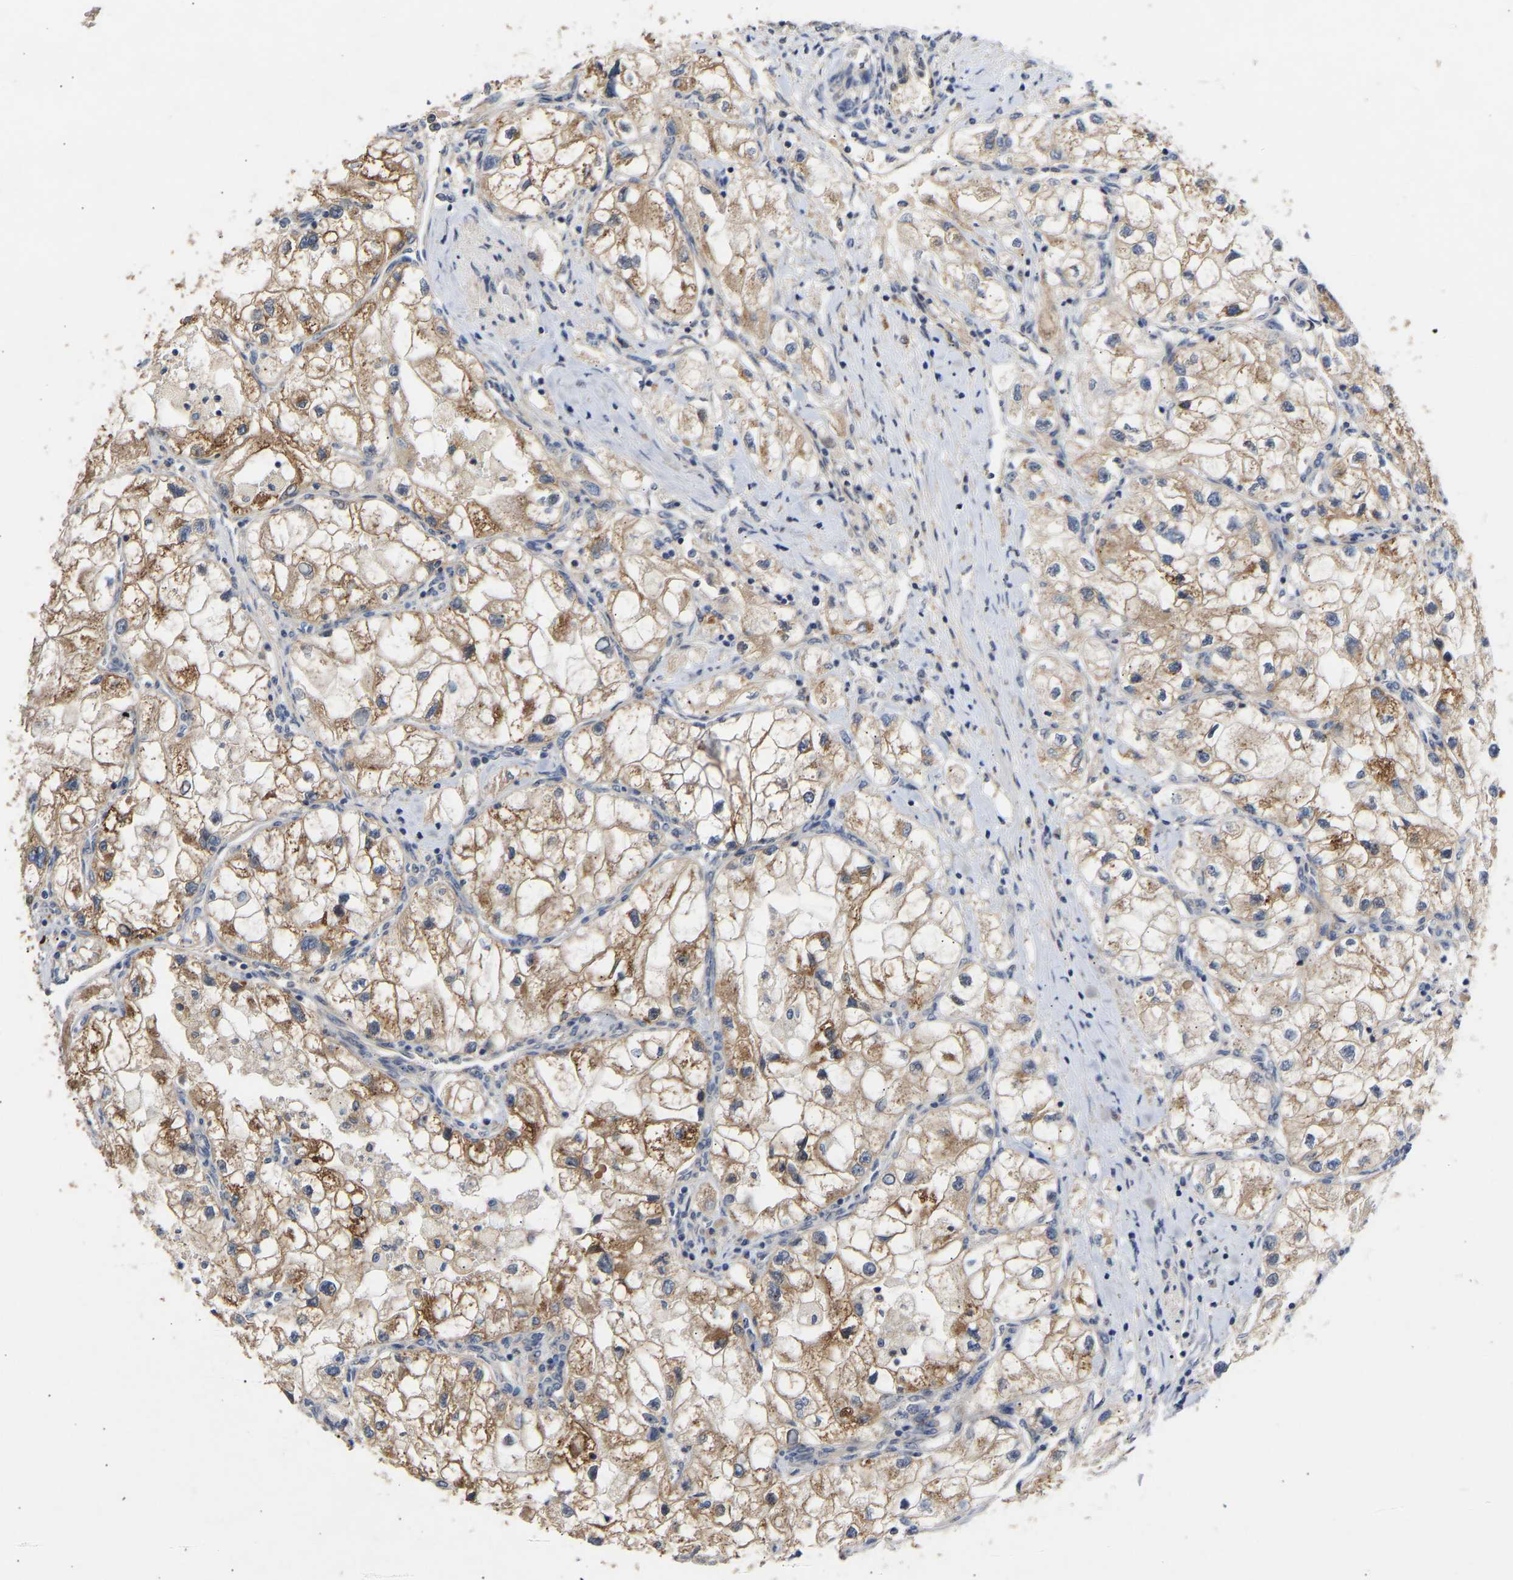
{"staining": {"intensity": "moderate", "quantity": ">75%", "location": "cytoplasmic/membranous"}, "tissue": "renal cancer", "cell_type": "Tumor cells", "image_type": "cancer", "snomed": [{"axis": "morphology", "description": "Adenocarcinoma, NOS"}, {"axis": "topography", "description": "Kidney"}], "caption": "Immunohistochemical staining of human renal cancer (adenocarcinoma) reveals moderate cytoplasmic/membranous protein staining in approximately >75% of tumor cells. Immunohistochemistry stains the protein in brown and the nuclei are stained blue.", "gene": "KASH5", "patient": {"sex": "female", "age": 70}}